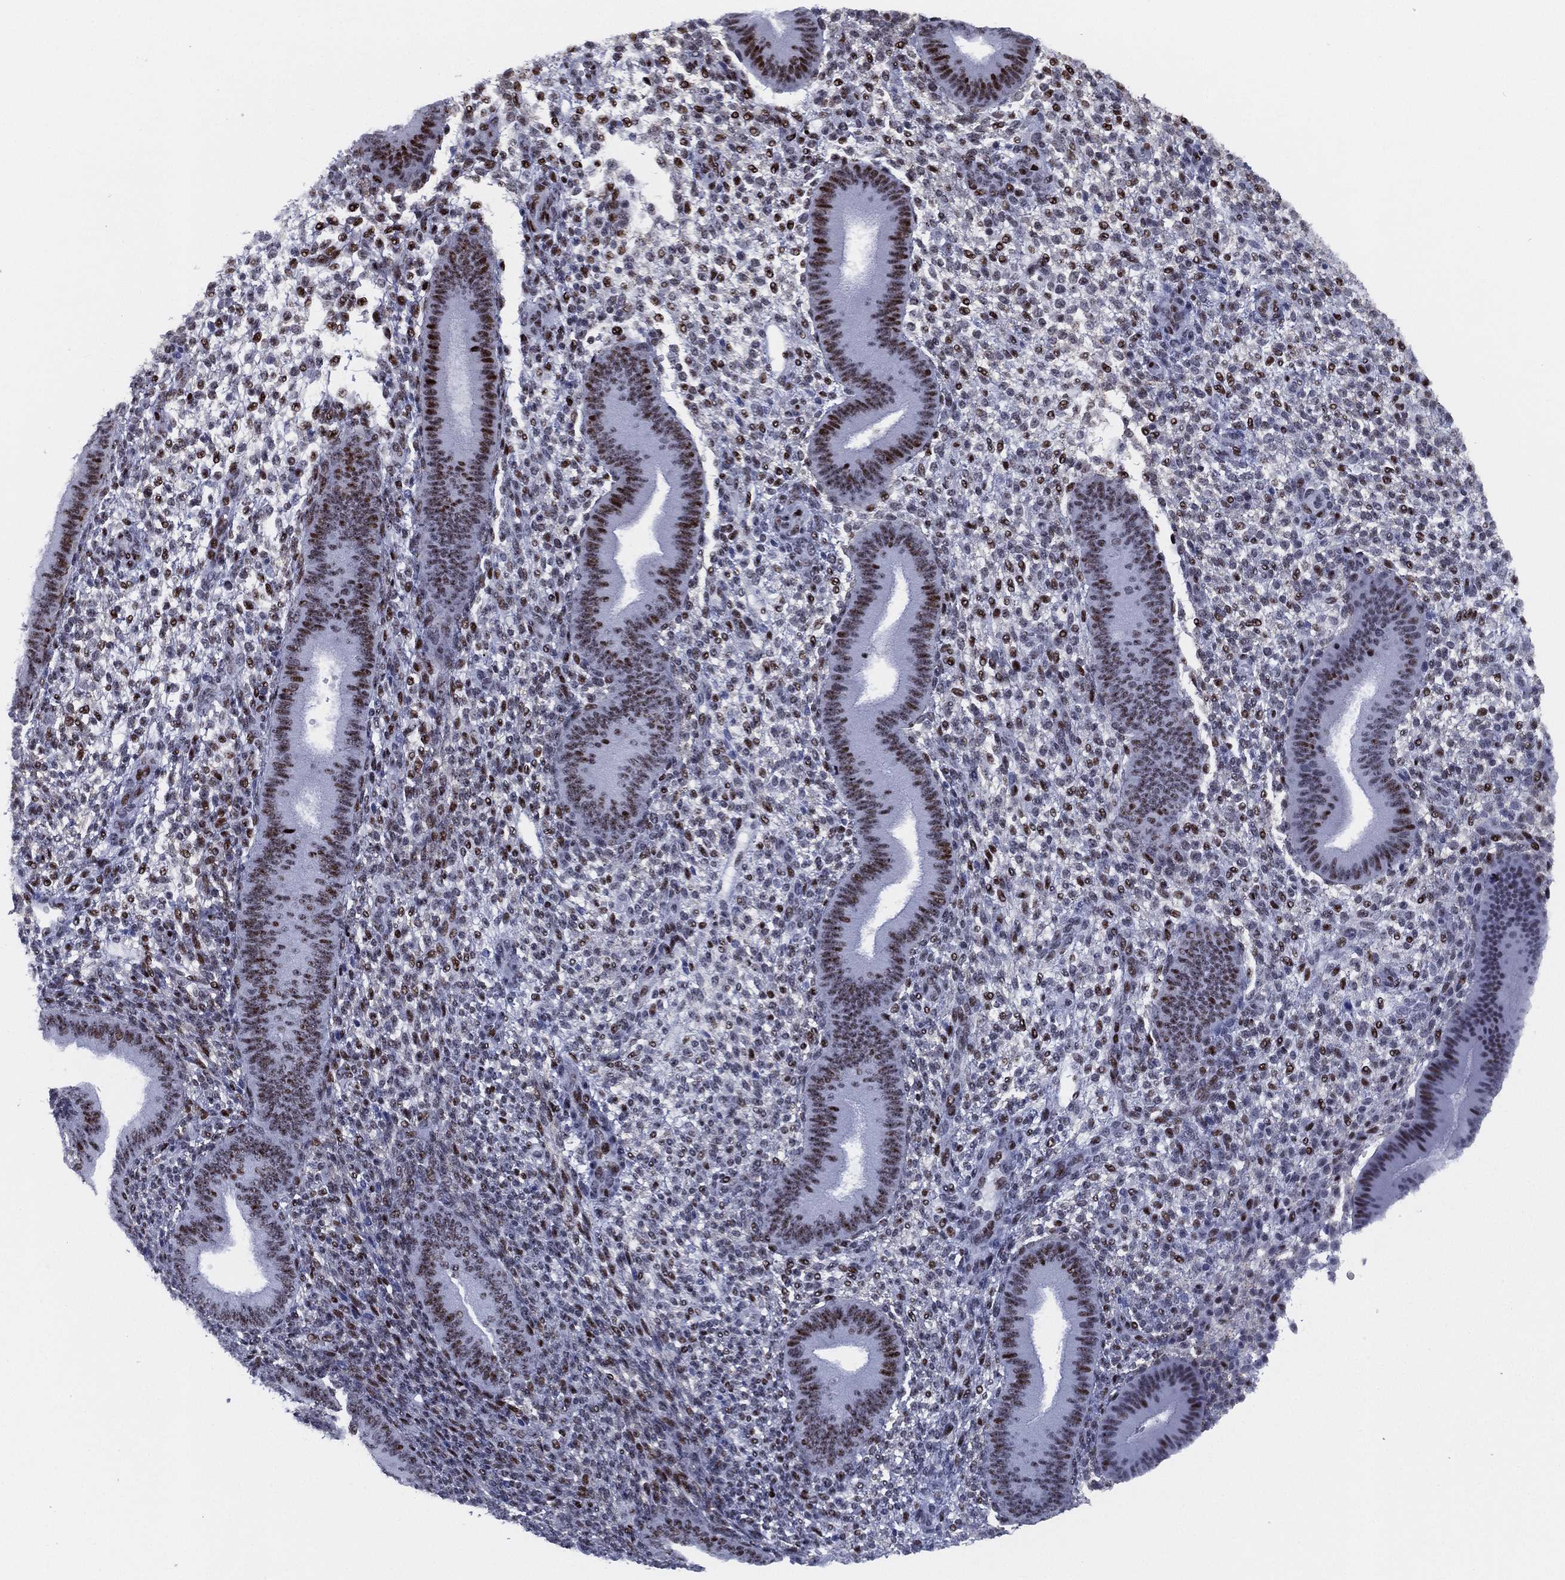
{"staining": {"intensity": "strong", "quantity": "<25%", "location": "nuclear"}, "tissue": "endometrium", "cell_type": "Cells in endometrial stroma", "image_type": "normal", "snomed": [{"axis": "morphology", "description": "Normal tissue, NOS"}, {"axis": "topography", "description": "Endometrium"}], "caption": "Immunohistochemistry of normal endometrium shows medium levels of strong nuclear staining in about <25% of cells in endometrial stroma. (DAB (3,3'-diaminobenzidine) = brown stain, brightfield microscopy at high magnification).", "gene": "CYB561D2", "patient": {"sex": "female", "age": 39}}